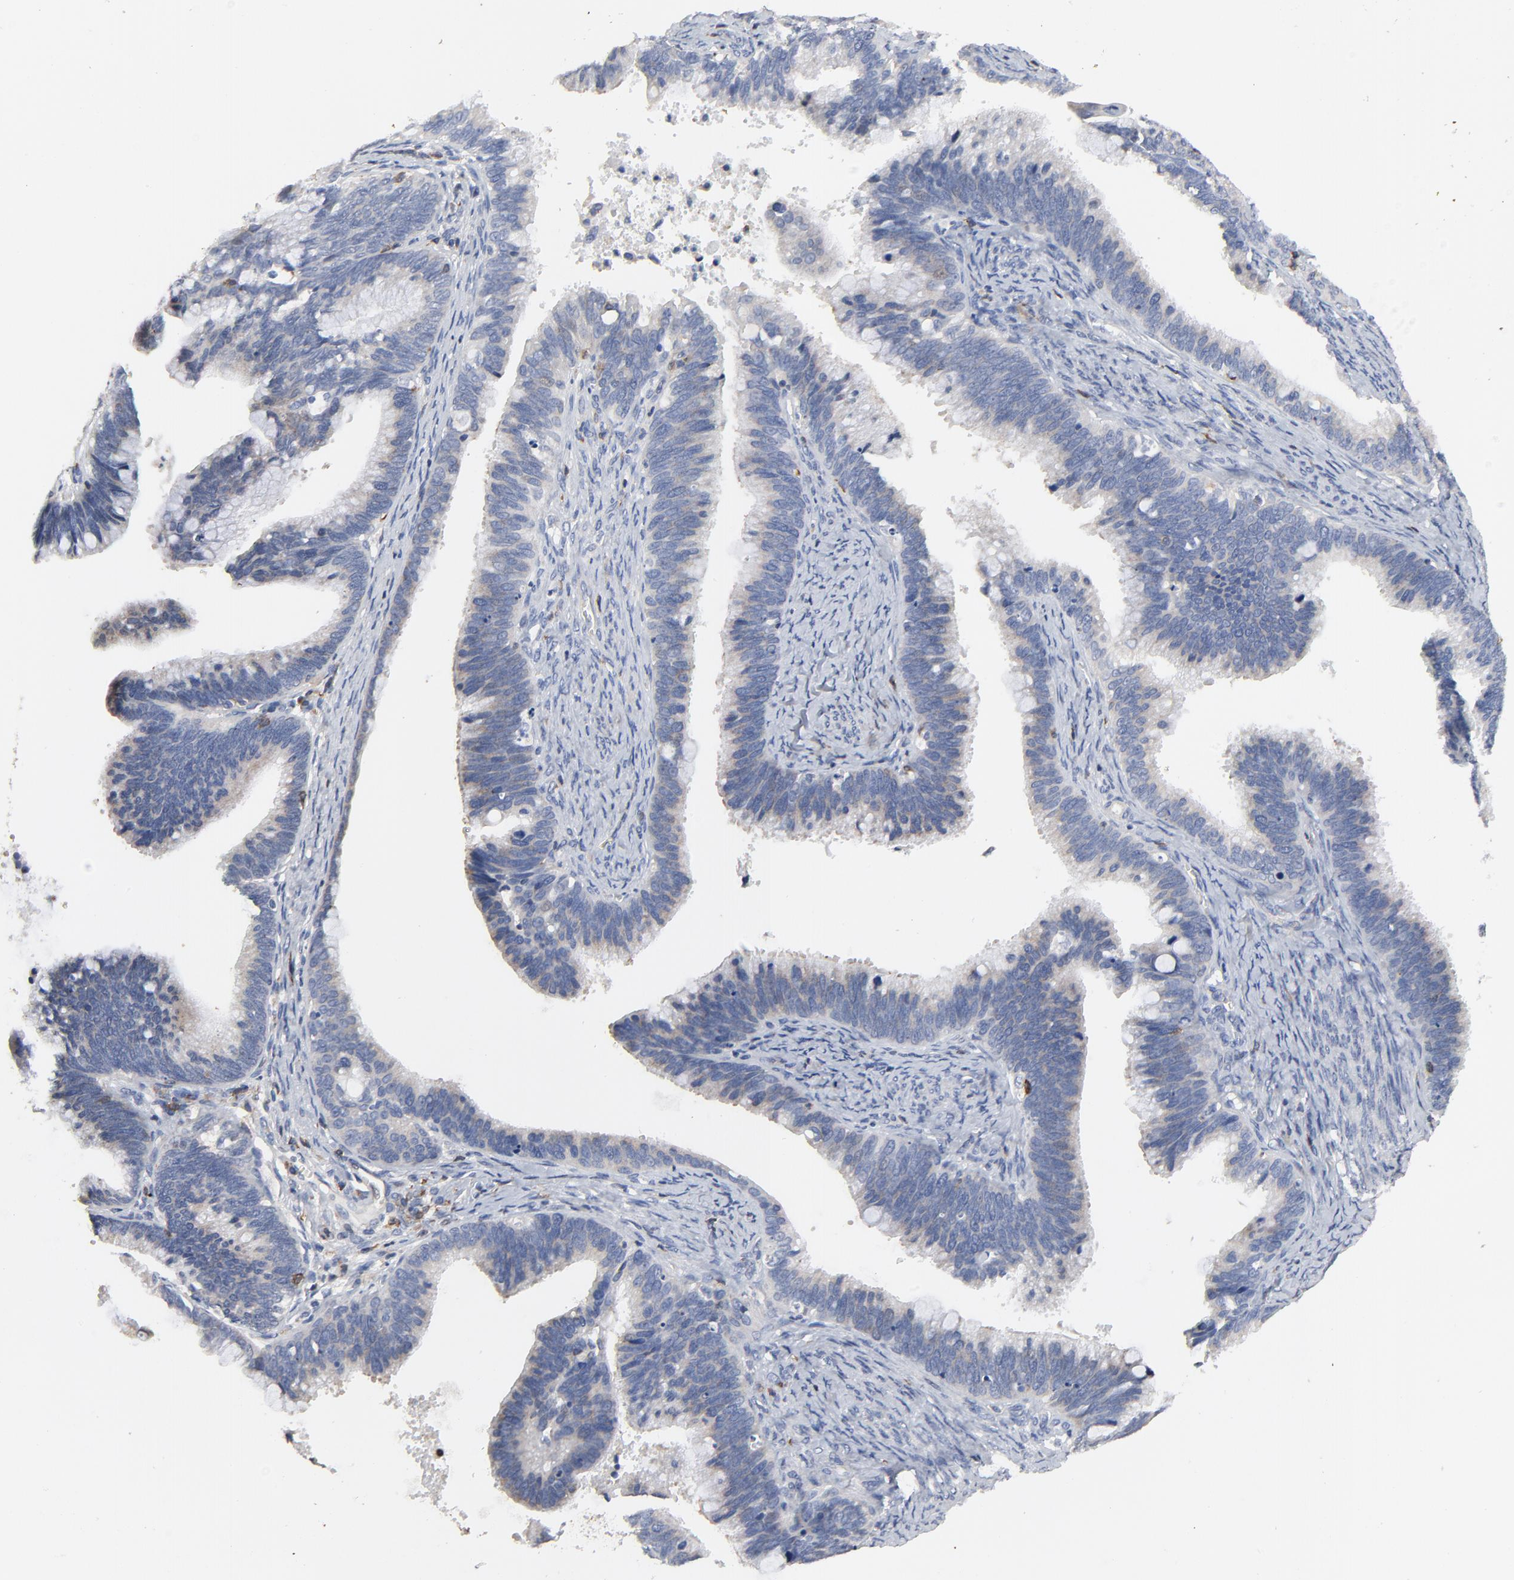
{"staining": {"intensity": "weak", "quantity": "<25%", "location": "cytoplasmic/membranous"}, "tissue": "cervical cancer", "cell_type": "Tumor cells", "image_type": "cancer", "snomed": [{"axis": "morphology", "description": "Adenocarcinoma, NOS"}, {"axis": "topography", "description": "Cervix"}], "caption": "The histopathology image demonstrates no significant positivity in tumor cells of cervical cancer. Nuclei are stained in blue.", "gene": "SKAP1", "patient": {"sex": "female", "age": 47}}